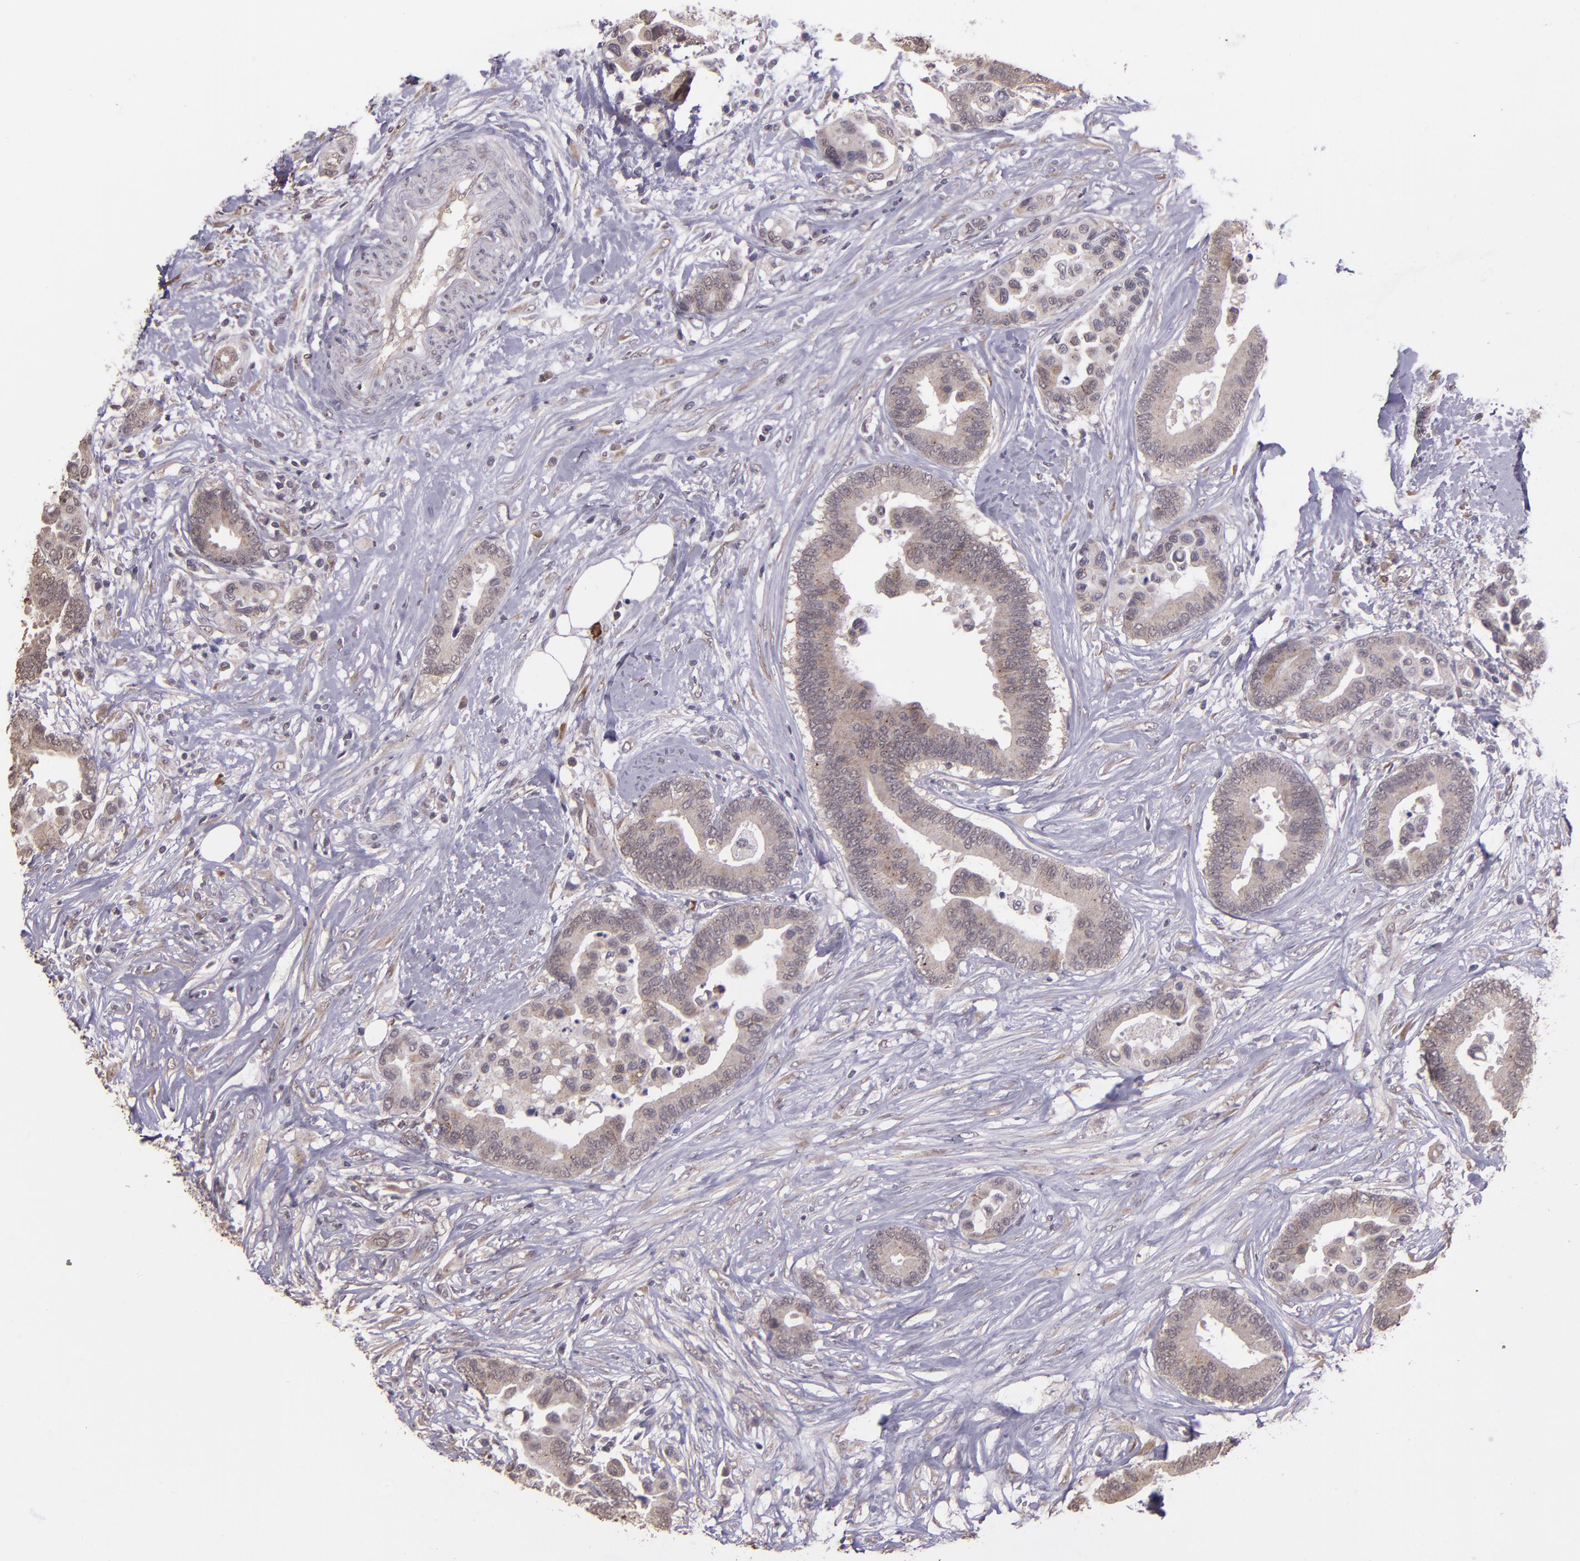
{"staining": {"intensity": "weak", "quantity": ">75%", "location": "cytoplasmic/membranous"}, "tissue": "colorectal cancer", "cell_type": "Tumor cells", "image_type": "cancer", "snomed": [{"axis": "morphology", "description": "Adenocarcinoma, NOS"}, {"axis": "topography", "description": "Colon"}], "caption": "This is a micrograph of immunohistochemistry staining of adenocarcinoma (colorectal), which shows weak expression in the cytoplasmic/membranous of tumor cells.", "gene": "TAF7L", "patient": {"sex": "male", "age": 82}}